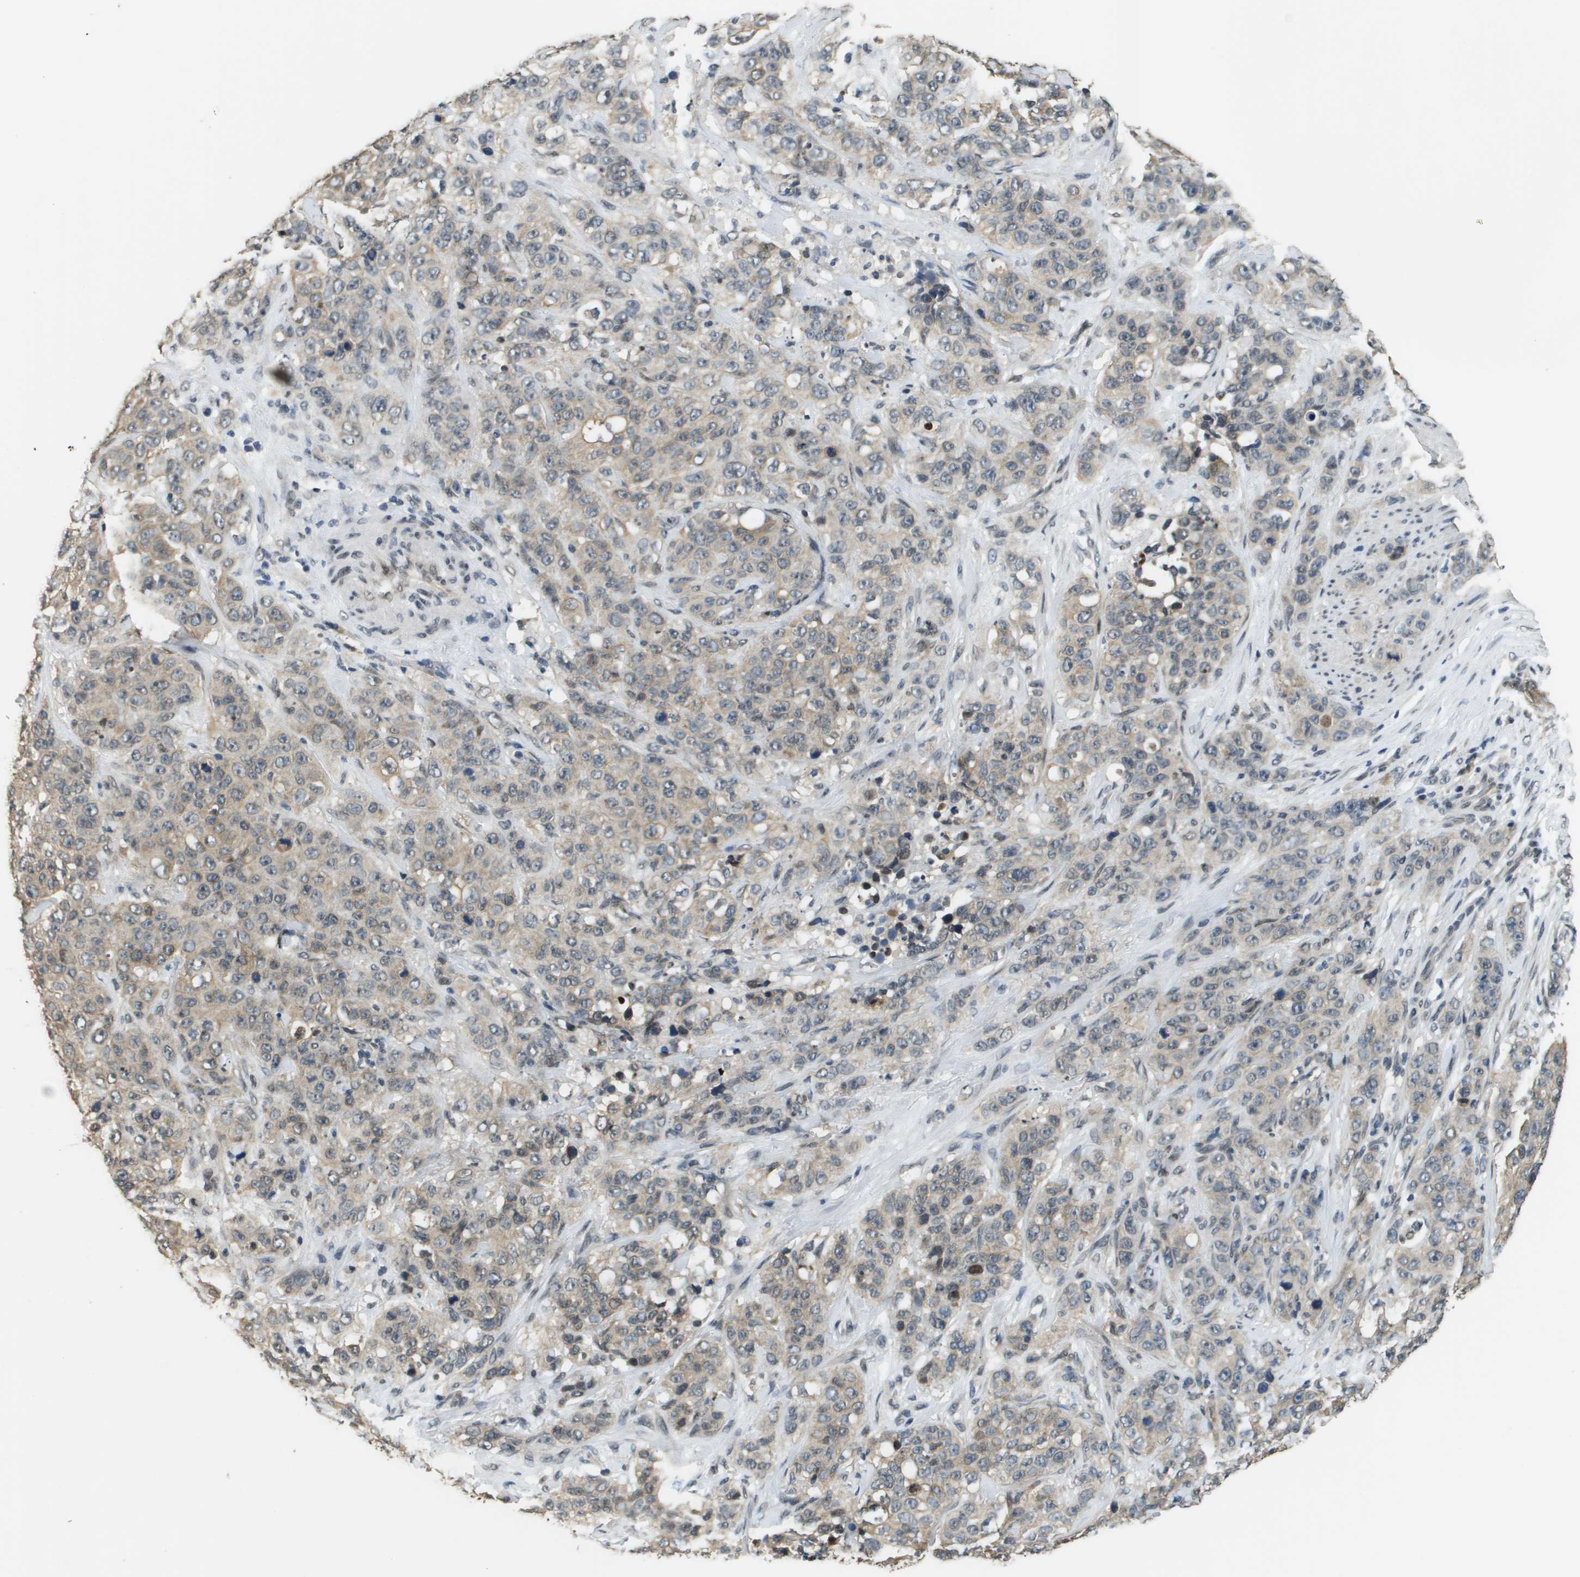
{"staining": {"intensity": "weak", "quantity": "25%-75%", "location": "cytoplasmic/membranous"}, "tissue": "stomach cancer", "cell_type": "Tumor cells", "image_type": "cancer", "snomed": [{"axis": "morphology", "description": "Adenocarcinoma, NOS"}, {"axis": "topography", "description": "Stomach"}], "caption": "IHC of stomach cancer (adenocarcinoma) demonstrates low levels of weak cytoplasmic/membranous expression in approximately 25%-75% of tumor cells.", "gene": "FANCC", "patient": {"sex": "male", "age": 48}}